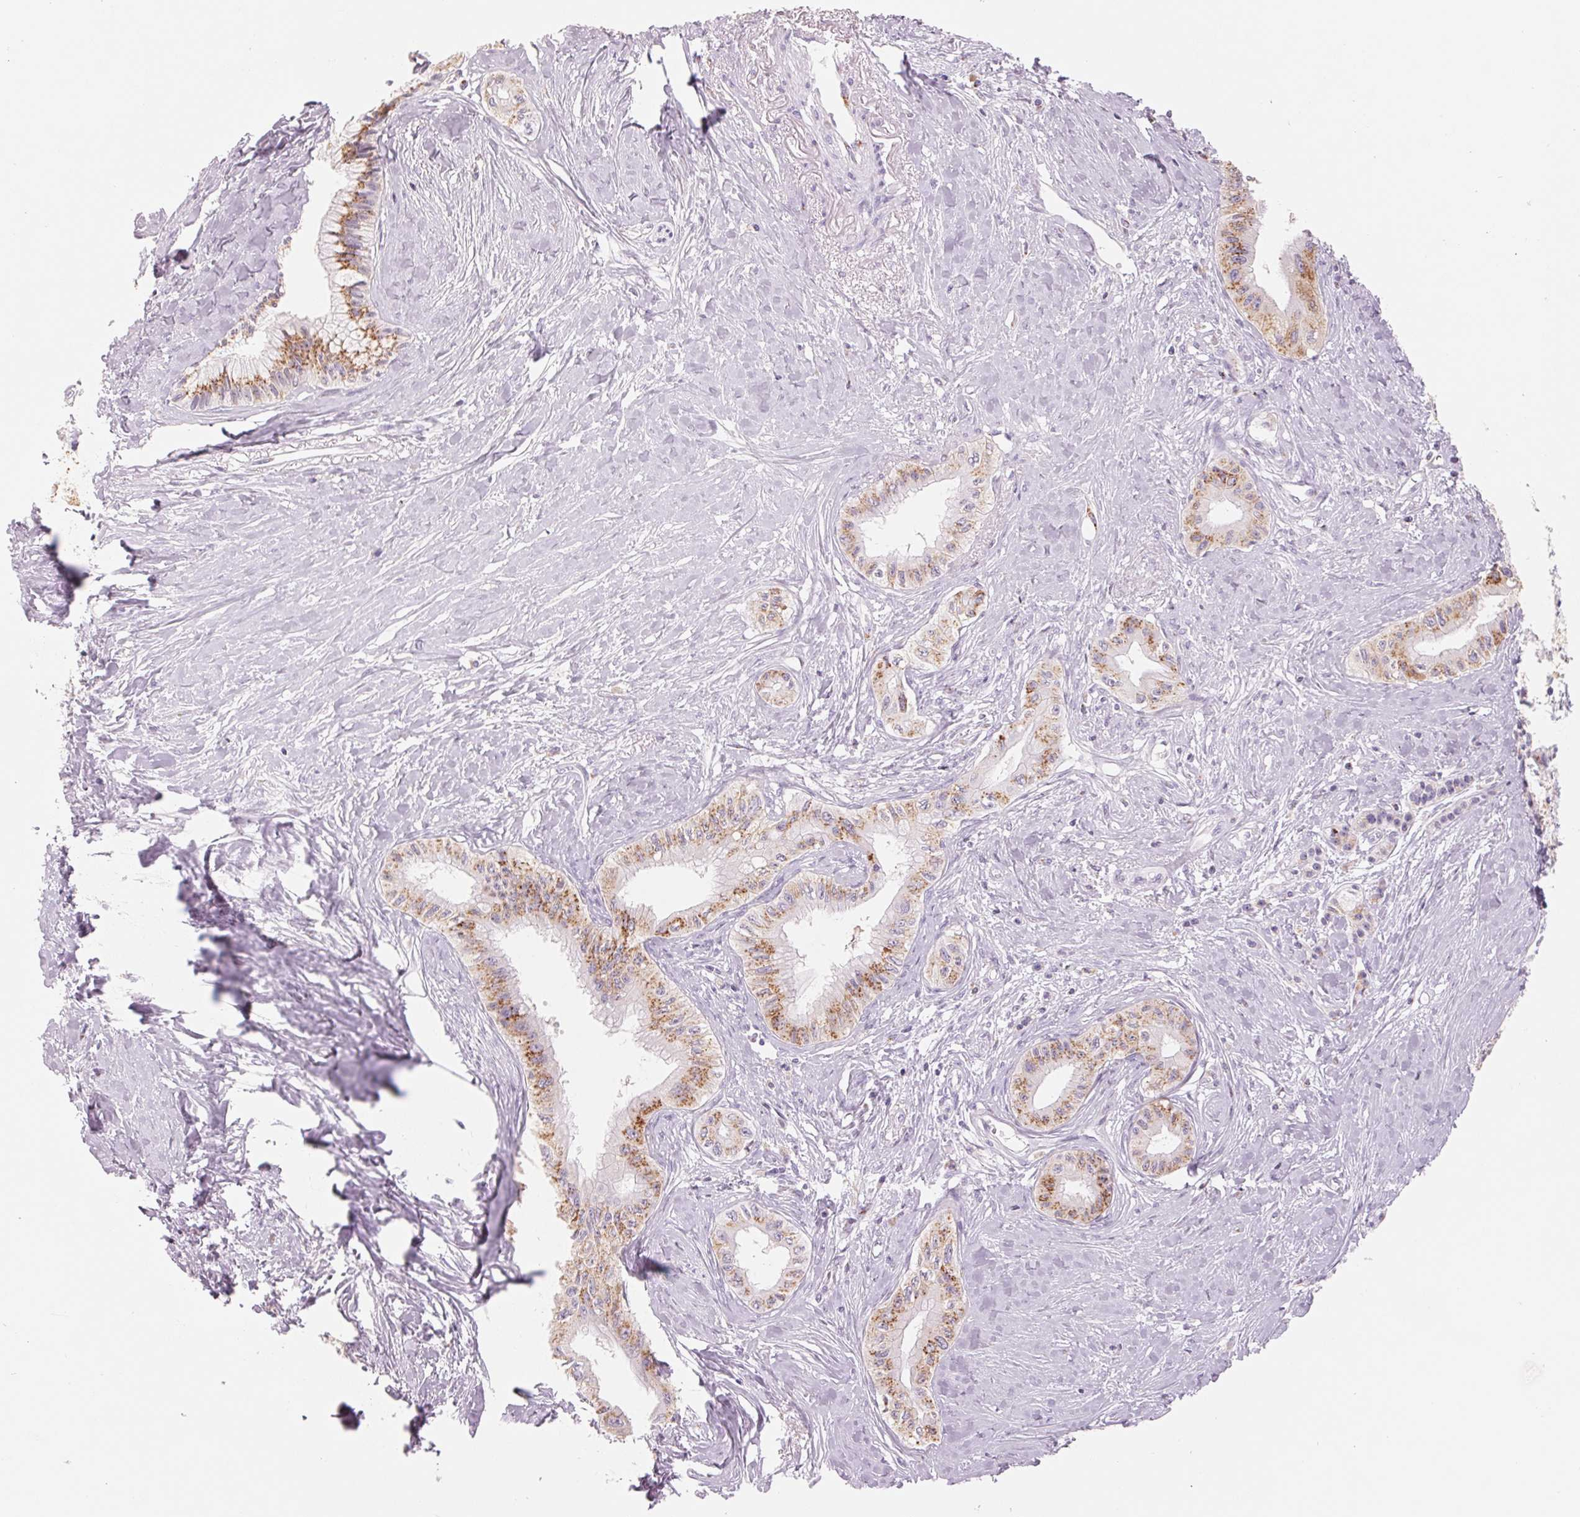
{"staining": {"intensity": "moderate", "quantity": ">75%", "location": "cytoplasmic/membranous"}, "tissue": "pancreatic cancer", "cell_type": "Tumor cells", "image_type": "cancer", "snomed": [{"axis": "morphology", "description": "Adenocarcinoma, NOS"}, {"axis": "topography", "description": "Pancreas"}], "caption": "IHC image of pancreatic adenocarcinoma stained for a protein (brown), which displays medium levels of moderate cytoplasmic/membranous positivity in approximately >75% of tumor cells.", "gene": "GALNT7", "patient": {"sex": "male", "age": 71}}